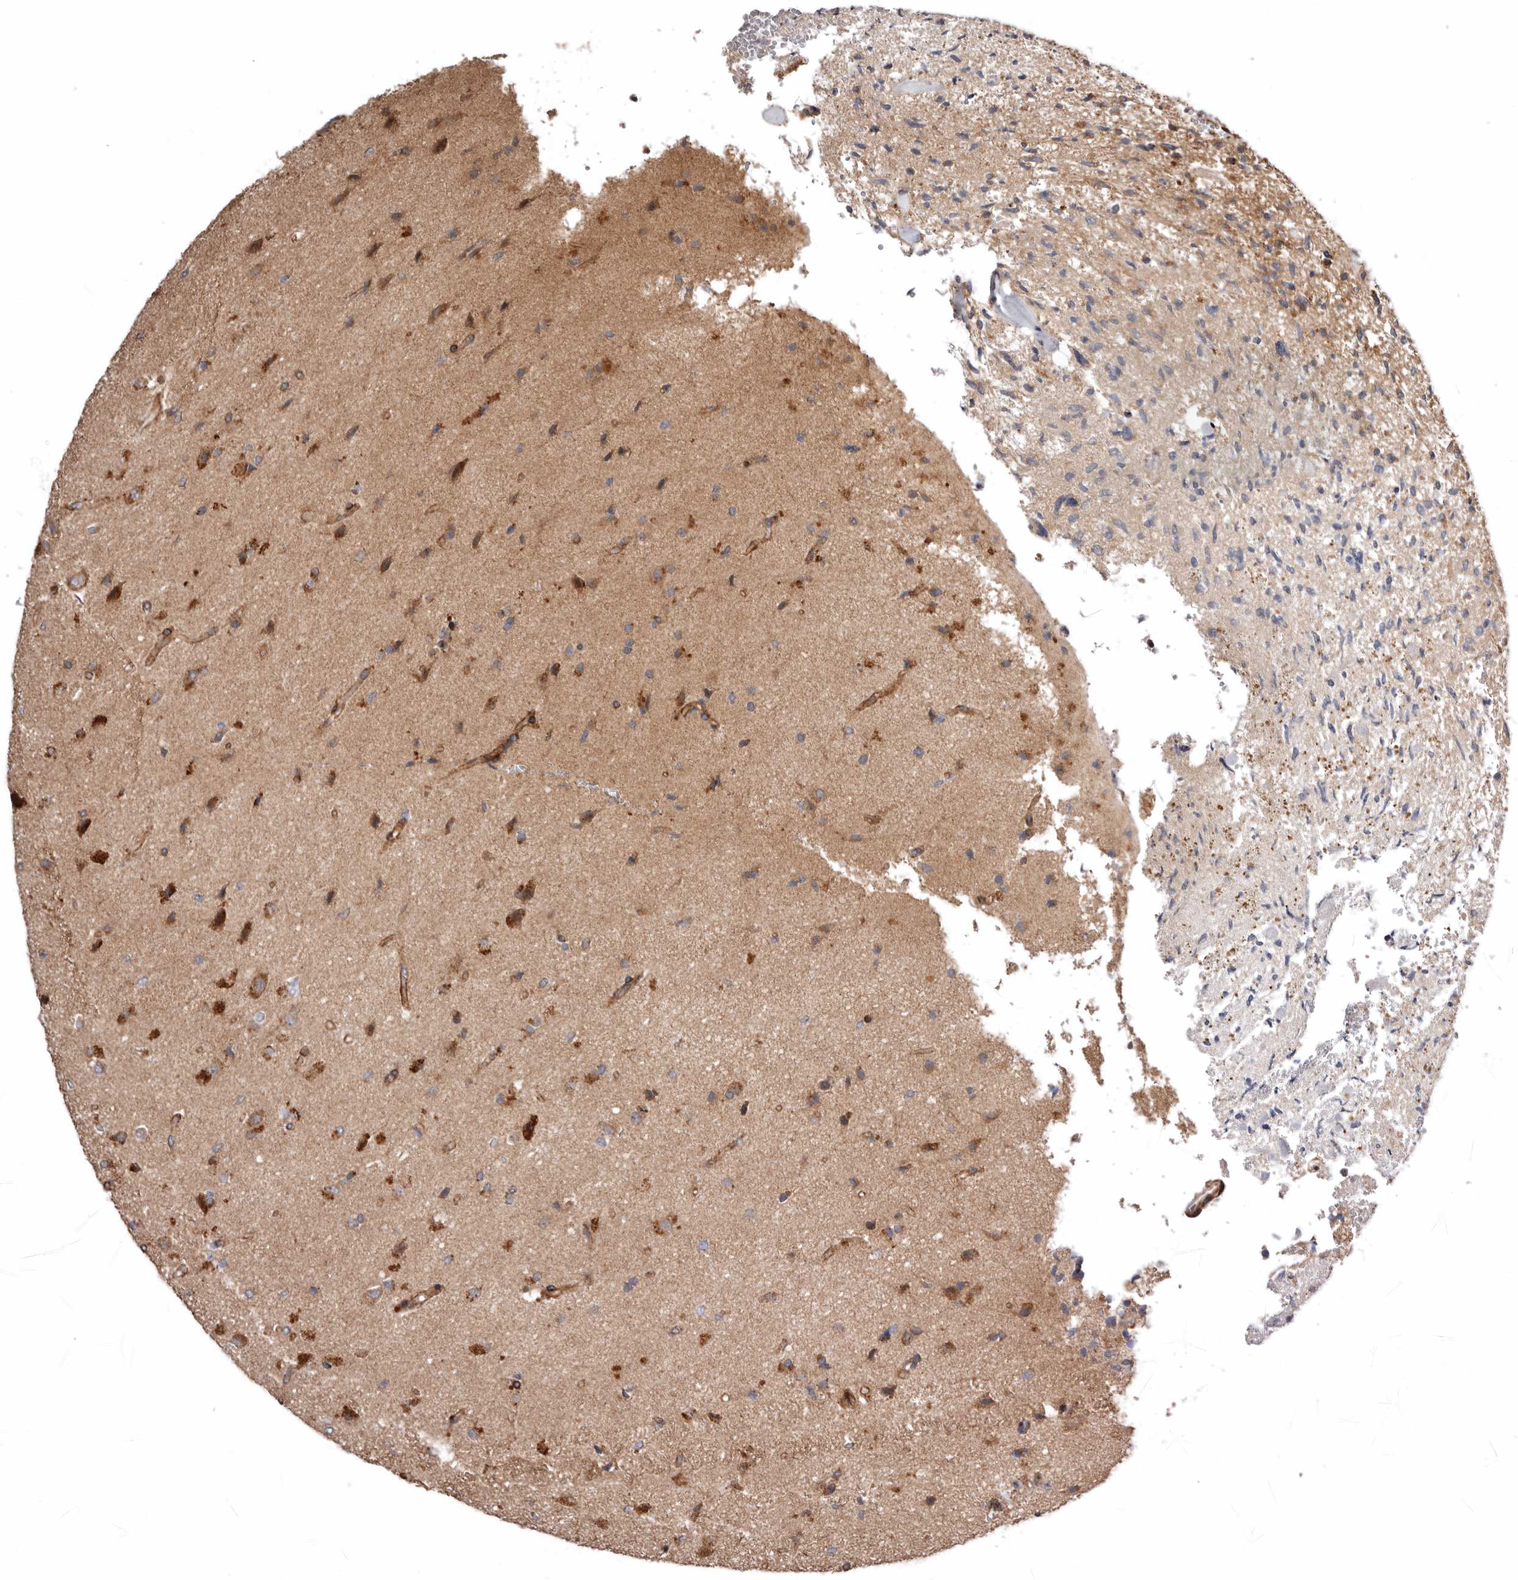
{"staining": {"intensity": "weak", "quantity": ">75%", "location": "cytoplasmic/membranous"}, "tissue": "glioma", "cell_type": "Tumor cells", "image_type": "cancer", "snomed": [{"axis": "morphology", "description": "Glioma, malignant, High grade"}, {"axis": "topography", "description": "Brain"}], "caption": "Brown immunohistochemical staining in human glioma reveals weak cytoplasmic/membranous positivity in about >75% of tumor cells.", "gene": "PROKR1", "patient": {"sex": "male", "age": 72}}